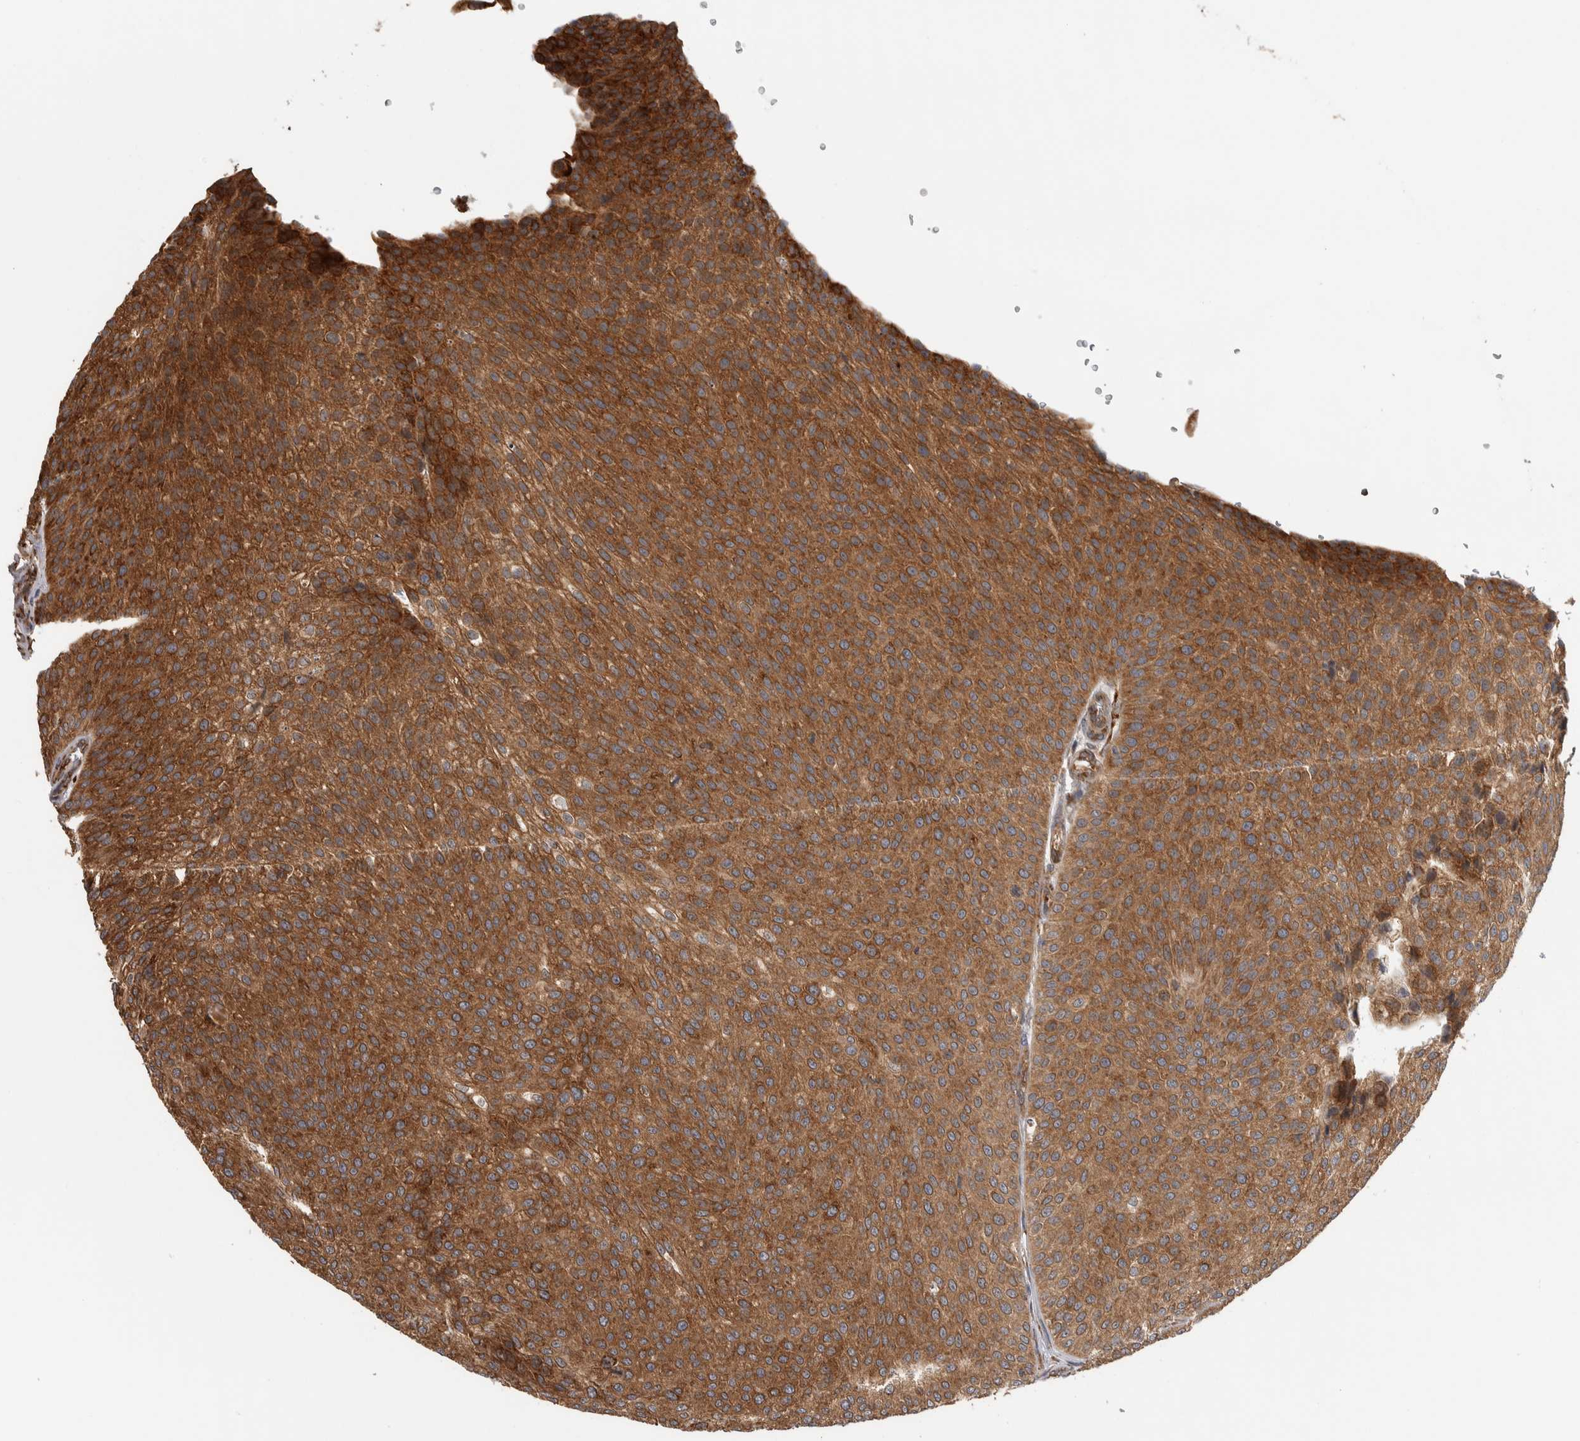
{"staining": {"intensity": "strong", "quantity": ">75%", "location": "cytoplasmic/membranous"}, "tissue": "urothelial cancer", "cell_type": "Tumor cells", "image_type": "cancer", "snomed": [{"axis": "morphology", "description": "Urothelial carcinoma, Low grade"}, {"axis": "topography", "description": "Smooth muscle"}, {"axis": "topography", "description": "Urinary bladder"}], "caption": "Immunohistochemical staining of urothelial cancer demonstrates high levels of strong cytoplasmic/membranous protein staining in about >75% of tumor cells.", "gene": "EIF3H", "patient": {"sex": "male", "age": 60}}